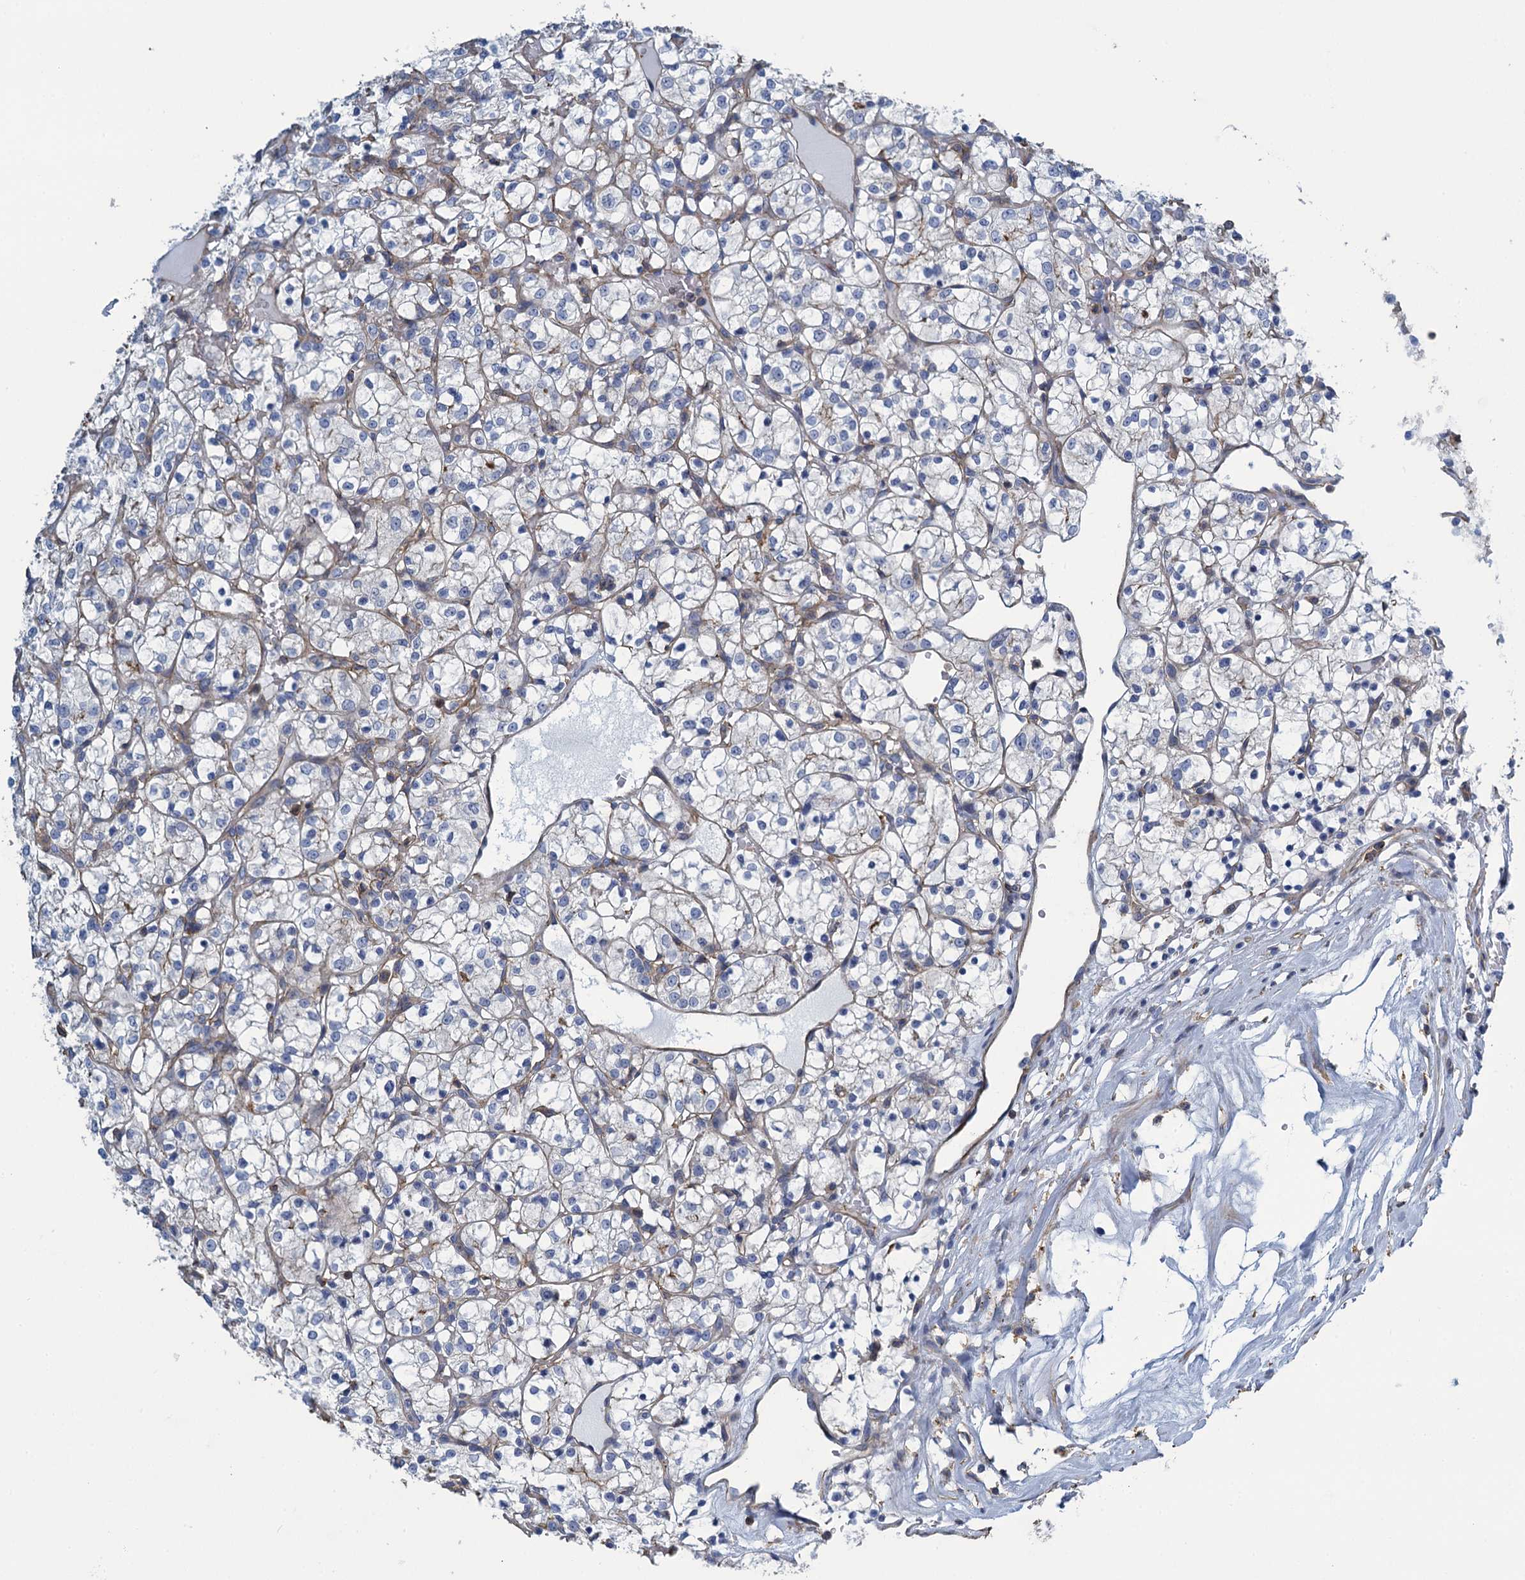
{"staining": {"intensity": "negative", "quantity": "none", "location": "none"}, "tissue": "renal cancer", "cell_type": "Tumor cells", "image_type": "cancer", "snomed": [{"axis": "morphology", "description": "Adenocarcinoma, NOS"}, {"axis": "topography", "description": "Kidney"}], "caption": "This is an immunohistochemistry (IHC) histopathology image of renal cancer (adenocarcinoma). There is no positivity in tumor cells.", "gene": "PROSER2", "patient": {"sex": "female", "age": 69}}